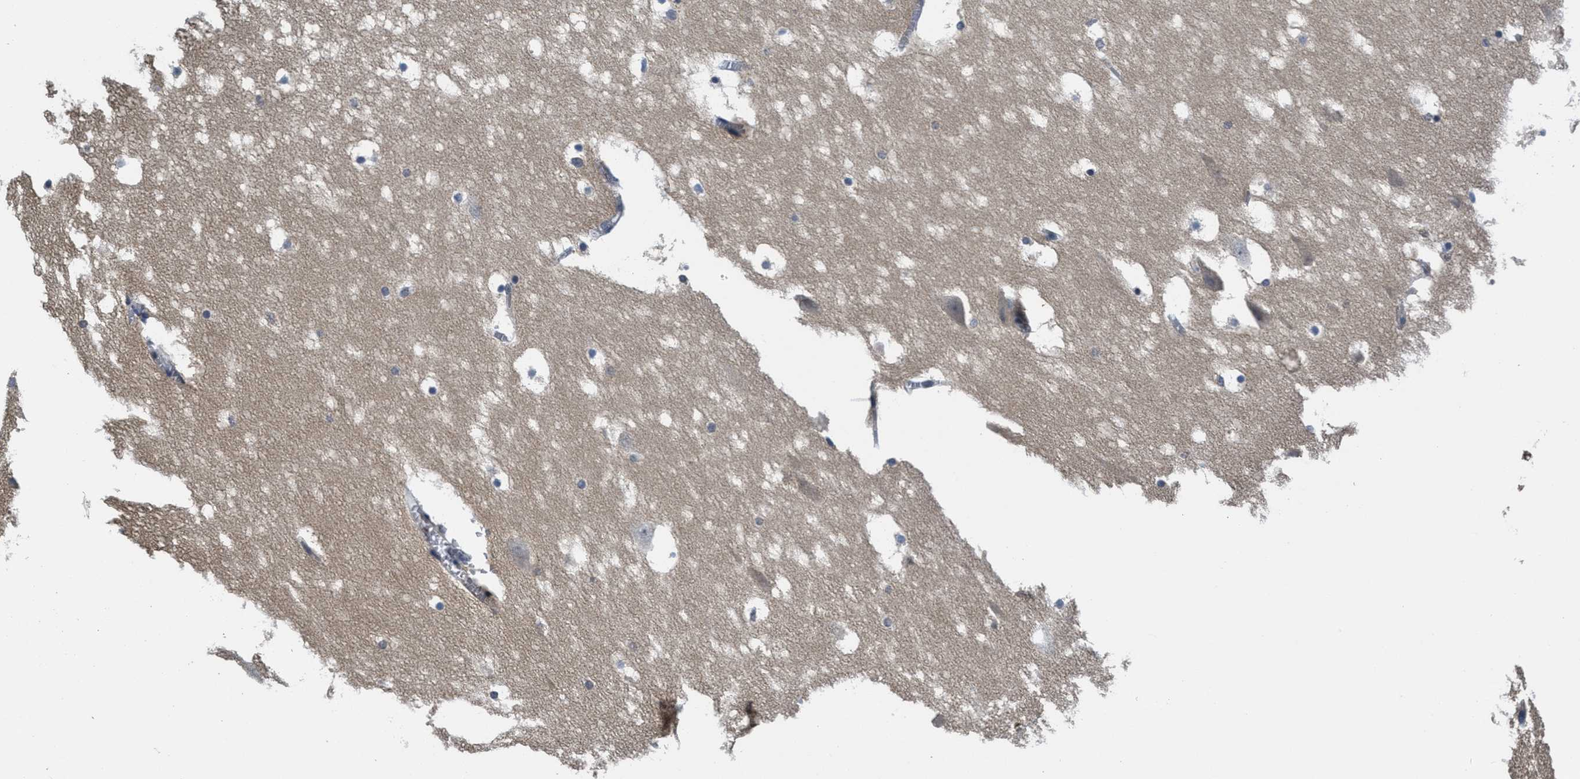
{"staining": {"intensity": "weak", "quantity": "<25%", "location": "cytoplasmic/membranous"}, "tissue": "hippocampus", "cell_type": "Glial cells", "image_type": "normal", "snomed": [{"axis": "morphology", "description": "Normal tissue, NOS"}, {"axis": "topography", "description": "Hippocampus"}], "caption": "Immunohistochemistry (IHC) micrograph of normal hippocampus stained for a protein (brown), which reveals no positivity in glial cells. Brightfield microscopy of immunohistochemistry (IHC) stained with DAB (3,3'-diaminobenzidine) (brown) and hematoxylin (blue), captured at high magnification.", "gene": "ANGPT1", "patient": {"sex": "male", "age": 45}}